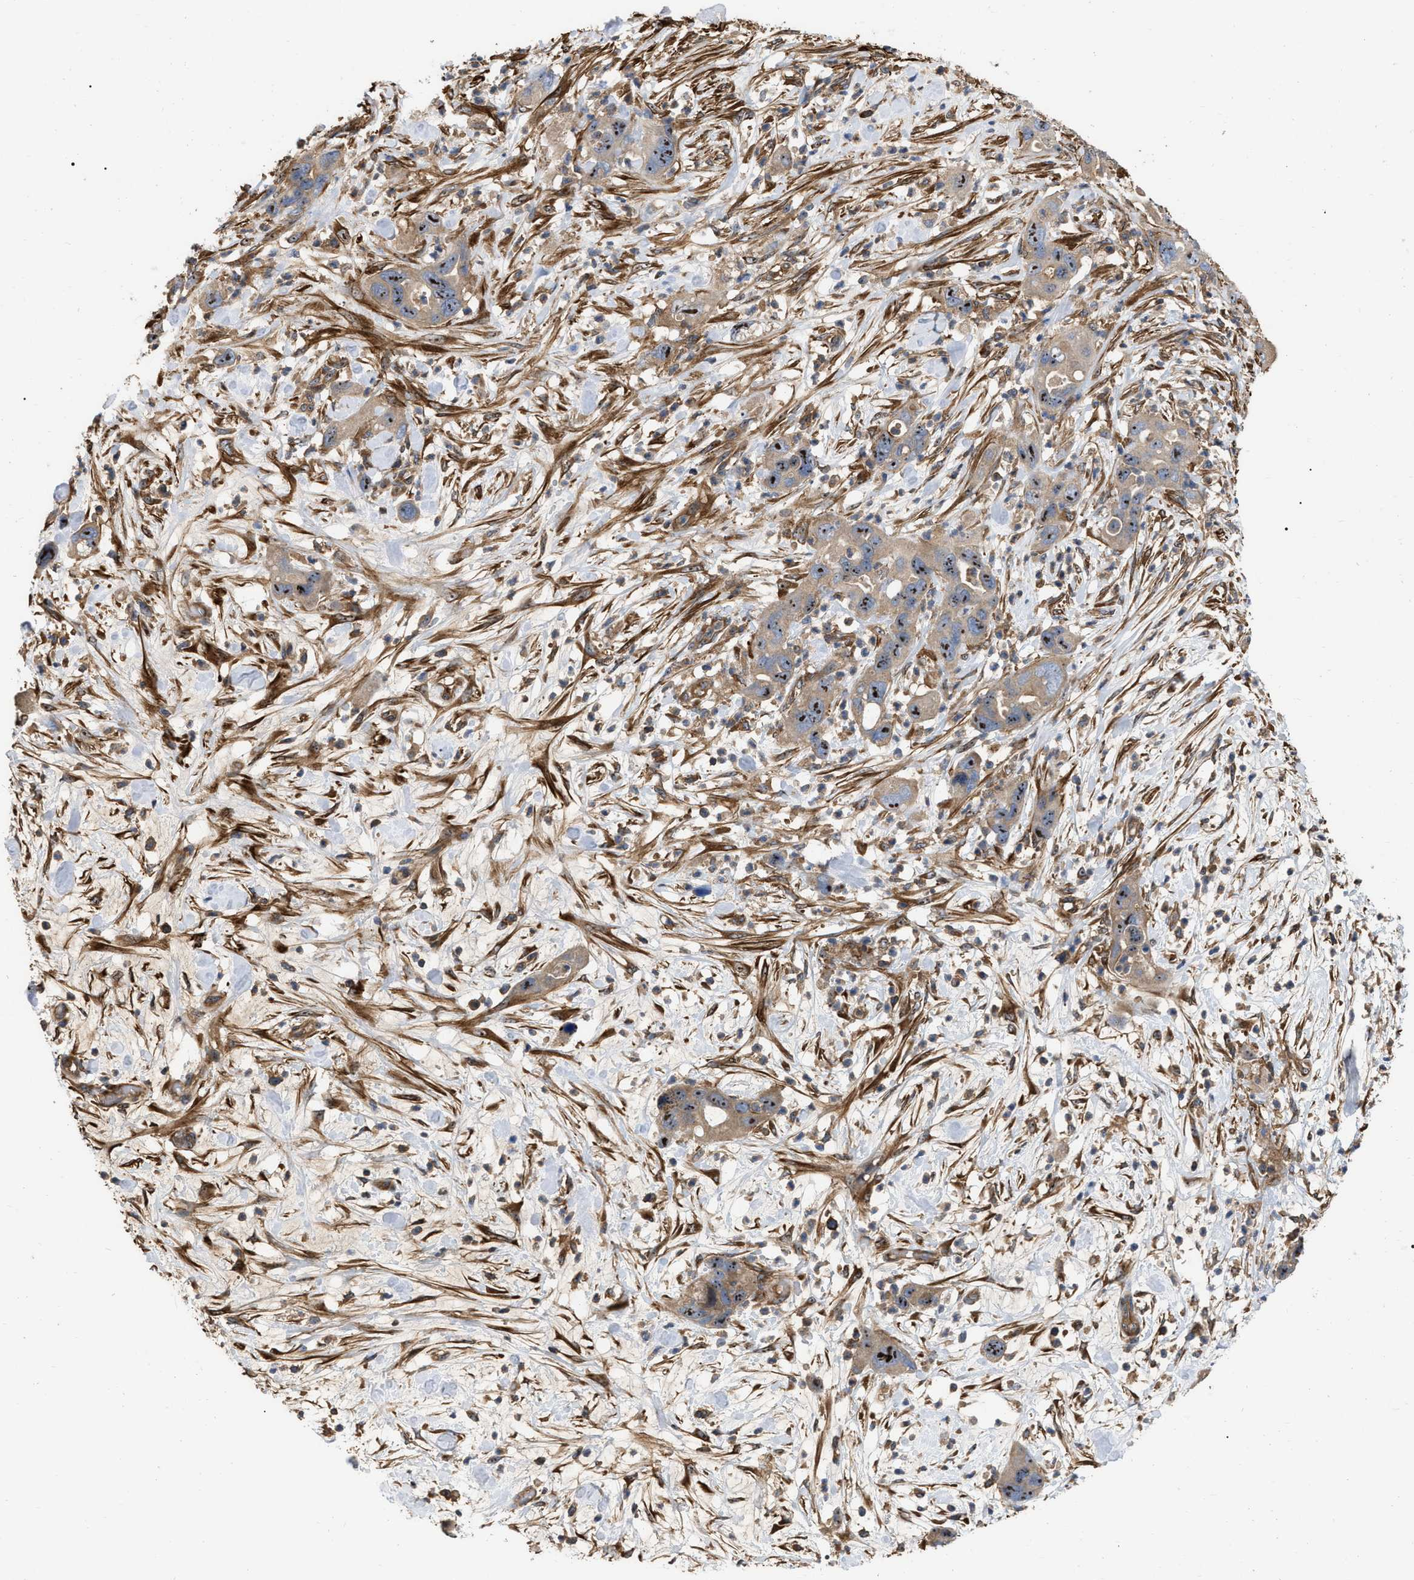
{"staining": {"intensity": "moderate", "quantity": ">75%", "location": "cytoplasmic/membranous,nuclear"}, "tissue": "pancreatic cancer", "cell_type": "Tumor cells", "image_type": "cancer", "snomed": [{"axis": "morphology", "description": "Adenocarcinoma, NOS"}, {"axis": "topography", "description": "Pancreas"}], "caption": "Human pancreatic cancer stained with a protein marker shows moderate staining in tumor cells.", "gene": "RABEP1", "patient": {"sex": "female", "age": 71}}